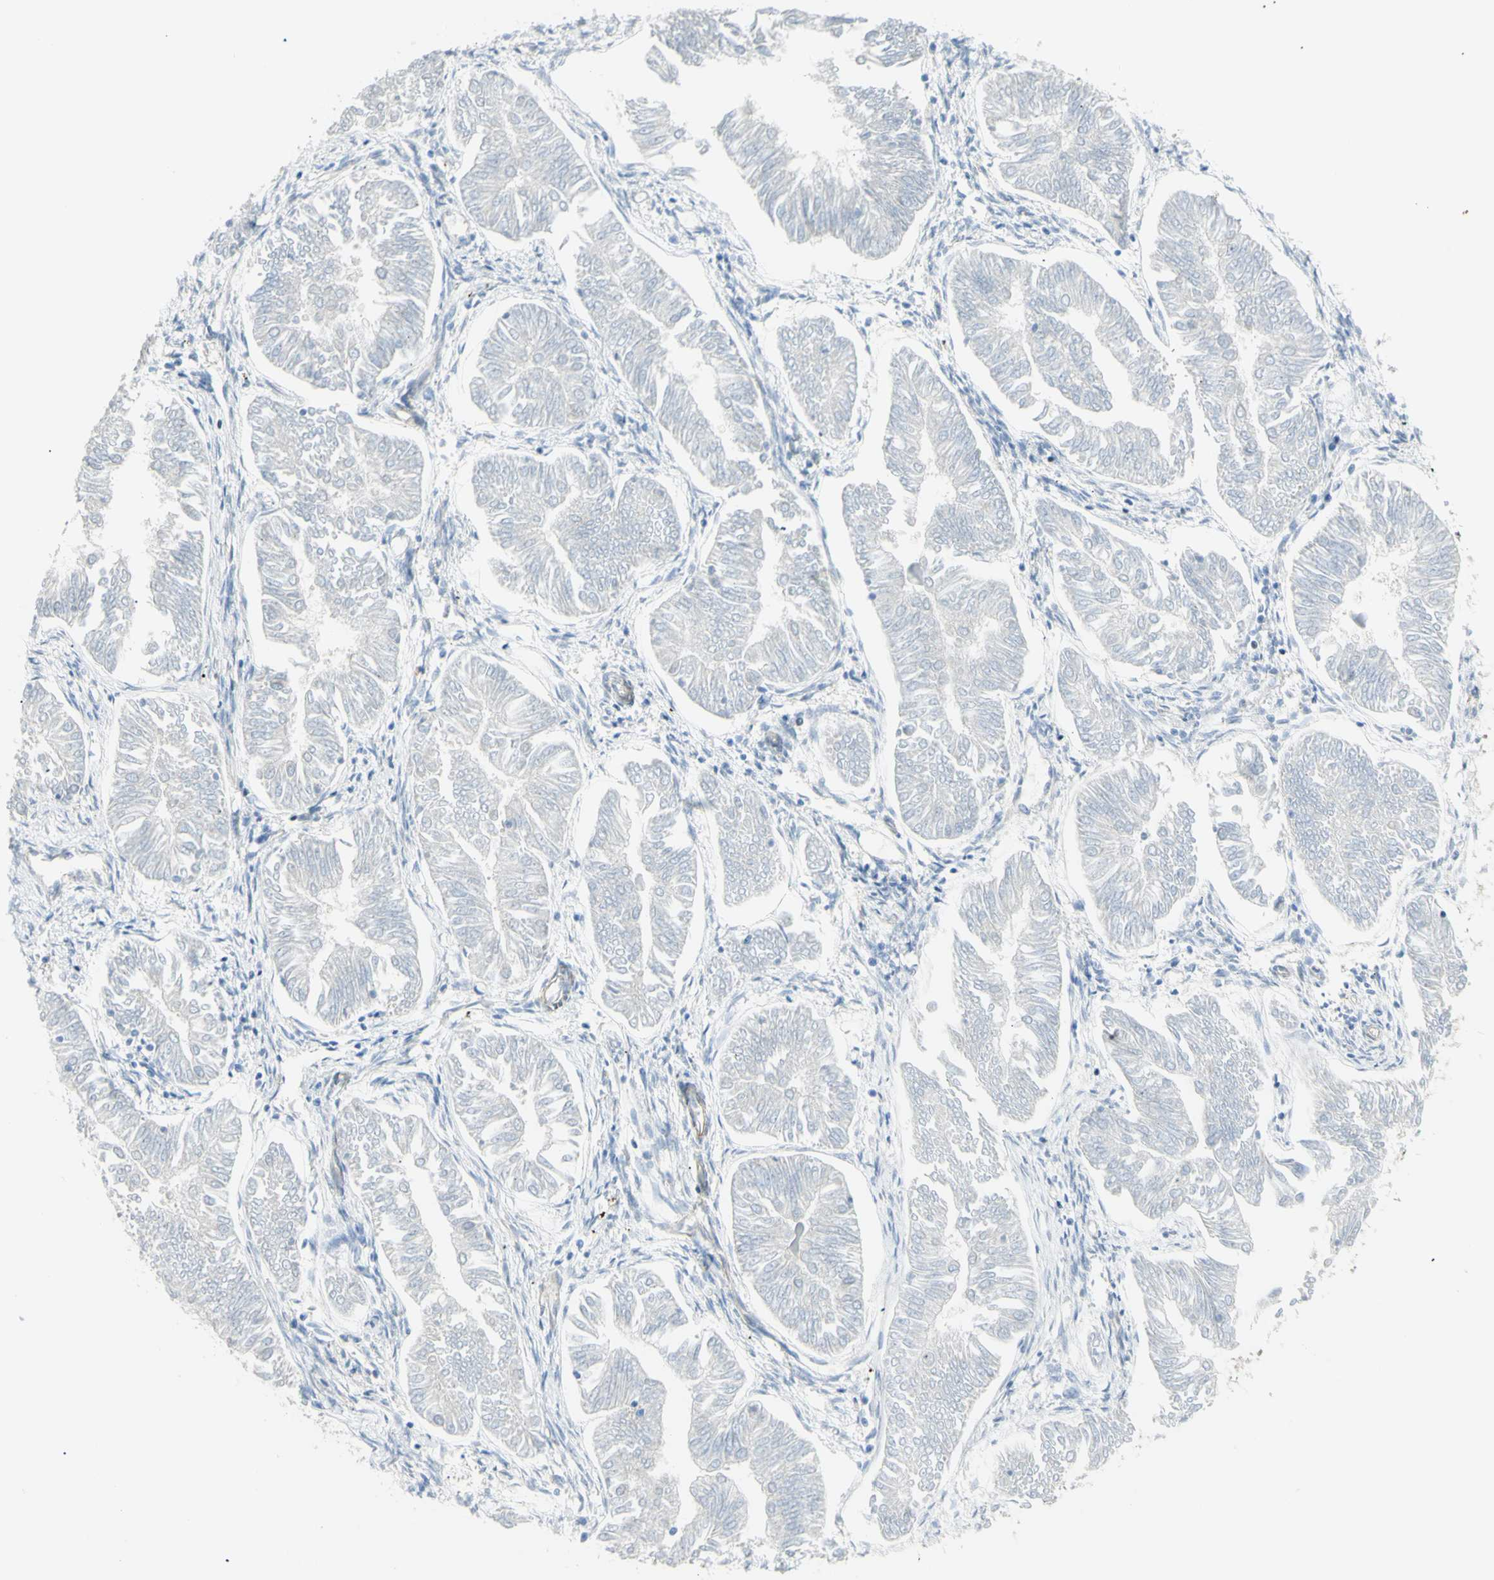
{"staining": {"intensity": "negative", "quantity": "none", "location": "none"}, "tissue": "endometrial cancer", "cell_type": "Tumor cells", "image_type": "cancer", "snomed": [{"axis": "morphology", "description": "Adenocarcinoma, NOS"}, {"axis": "topography", "description": "Endometrium"}], "caption": "Endometrial cancer stained for a protein using immunohistochemistry (IHC) demonstrates no expression tumor cells.", "gene": "ZMYM6", "patient": {"sex": "female", "age": 53}}